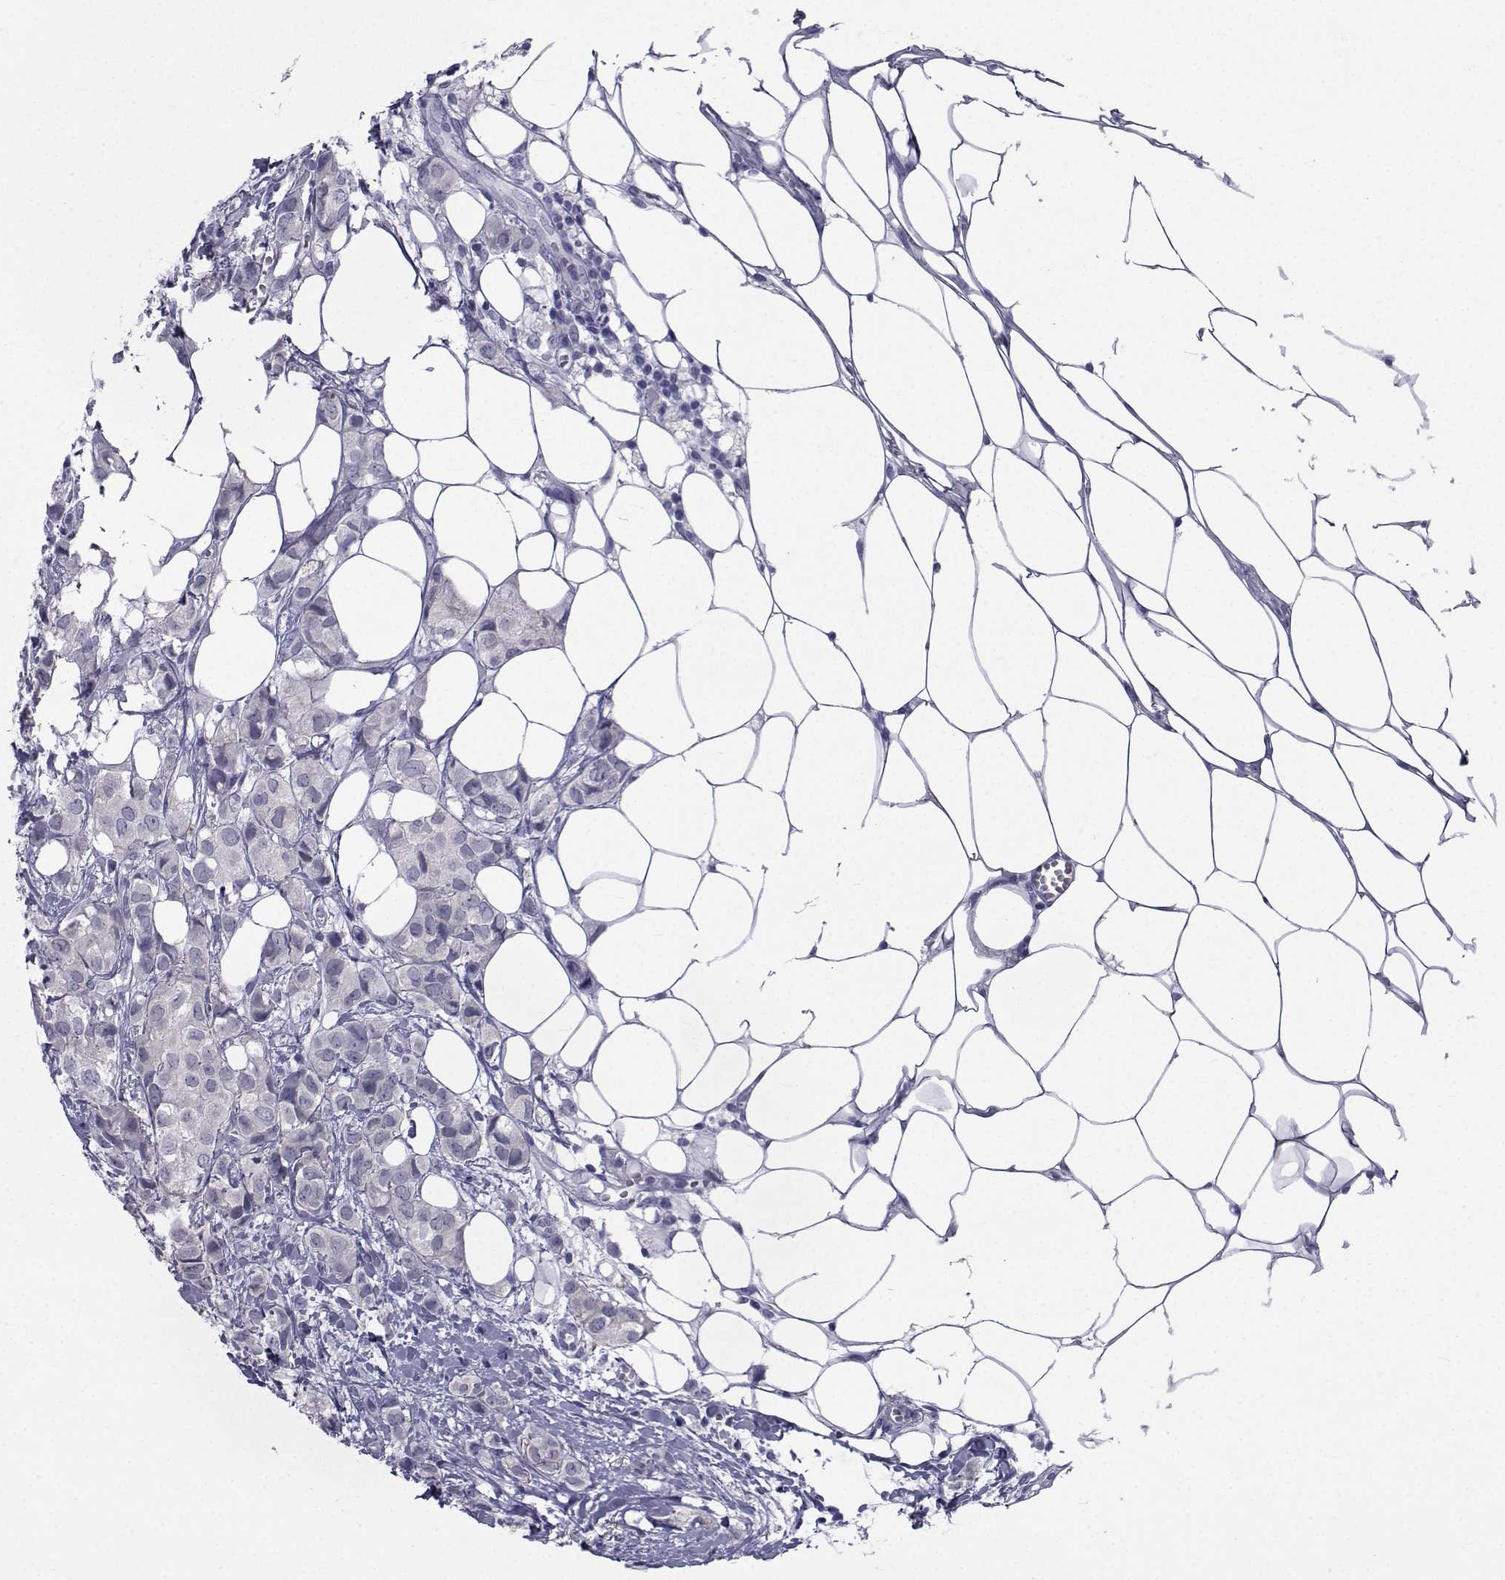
{"staining": {"intensity": "negative", "quantity": "none", "location": "none"}, "tissue": "breast cancer", "cell_type": "Tumor cells", "image_type": "cancer", "snomed": [{"axis": "morphology", "description": "Duct carcinoma"}, {"axis": "topography", "description": "Breast"}], "caption": "The micrograph reveals no staining of tumor cells in breast intraductal carcinoma. (DAB immunohistochemistry (IHC) with hematoxylin counter stain).", "gene": "PDE6H", "patient": {"sex": "female", "age": 85}}